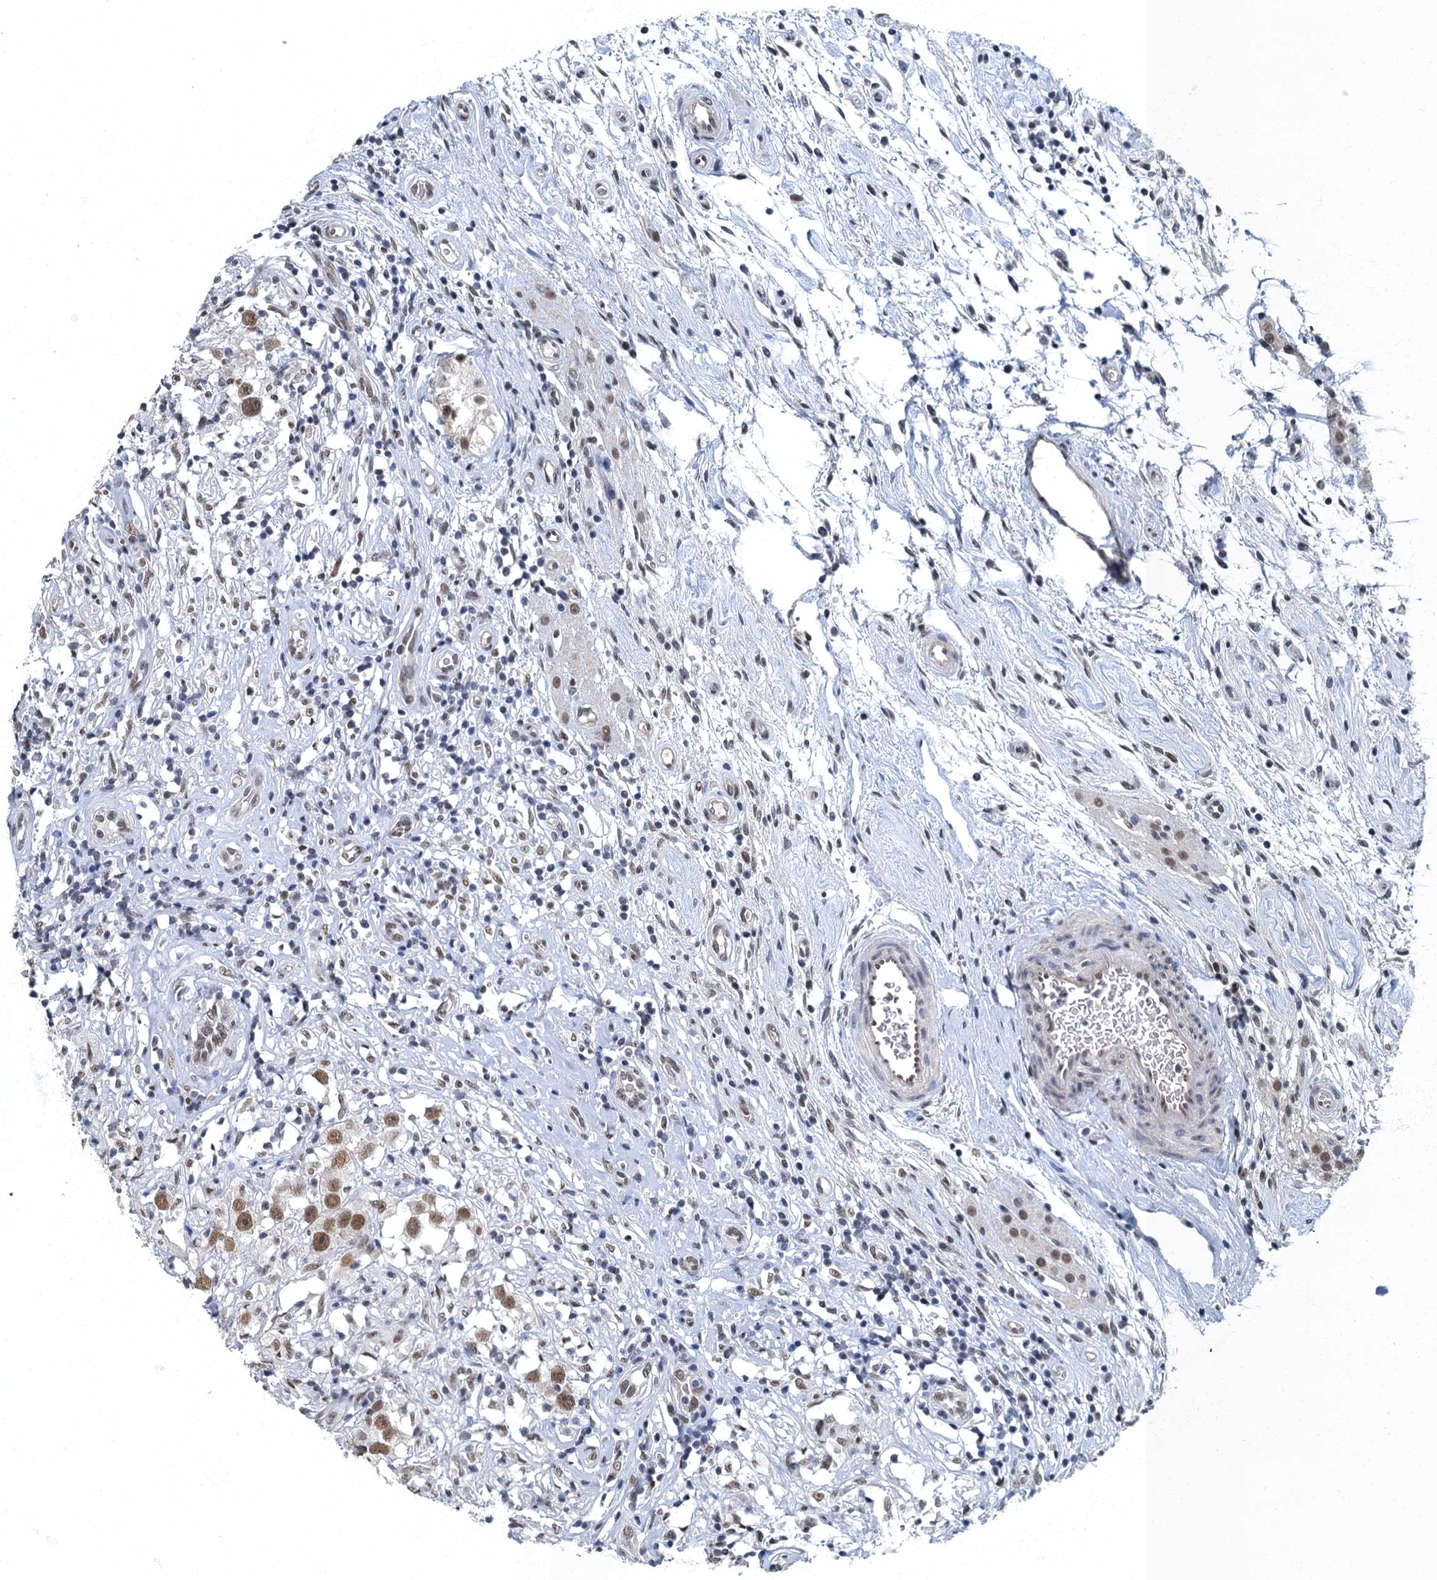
{"staining": {"intensity": "moderate", "quantity": ">75%", "location": "nuclear"}, "tissue": "testis cancer", "cell_type": "Tumor cells", "image_type": "cancer", "snomed": [{"axis": "morphology", "description": "Seminoma, NOS"}, {"axis": "topography", "description": "Testis"}], "caption": "The histopathology image reveals a brown stain indicating the presence of a protein in the nuclear of tumor cells in testis cancer (seminoma).", "gene": "GADL1", "patient": {"sex": "male", "age": 49}}